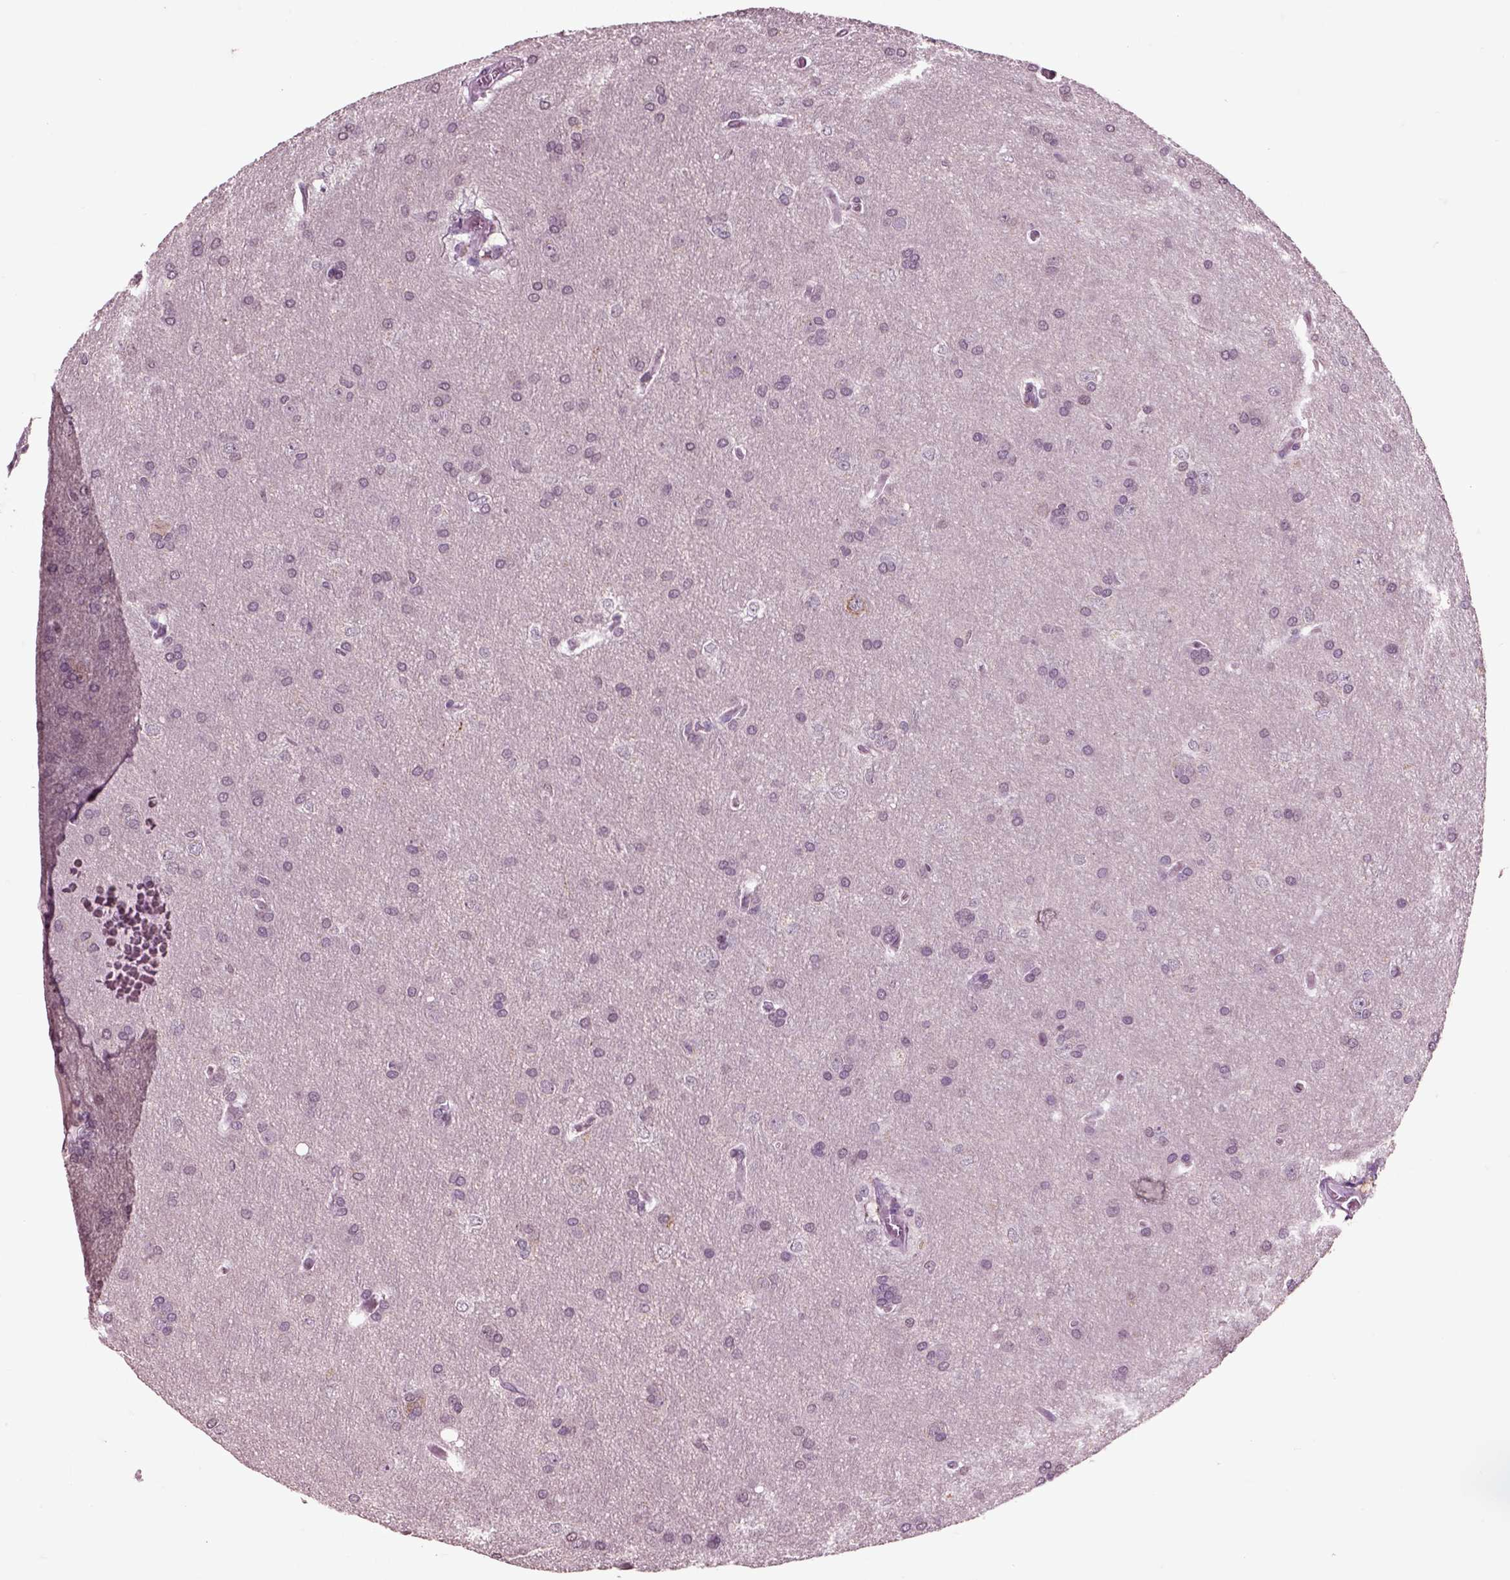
{"staining": {"intensity": "negative", "quantity": "none", "location": "none"}, "tissue": "glioma", "cell_type": "Tumor cells", "image_type": "cancer", "snomed": [{"axis": "morphology", "description": "Glioma, malignant, Low grade"}, {"axis": "topography", "description": "Brain"}], "caption": "Immunohistochemistry (IHC) photomicrograph of neoplastic tissue: low-grade glioma (malignant) stained with DAB exhibits no significant protein positivity in tumor cells. The staining was performed using DAB to visualize the protein expression in brown, while the nuclei were stained in blue with hematoxylin (Magnification: 20x).", "gene": "CHGB", "patient": {"sex": "female", "age": 32}}